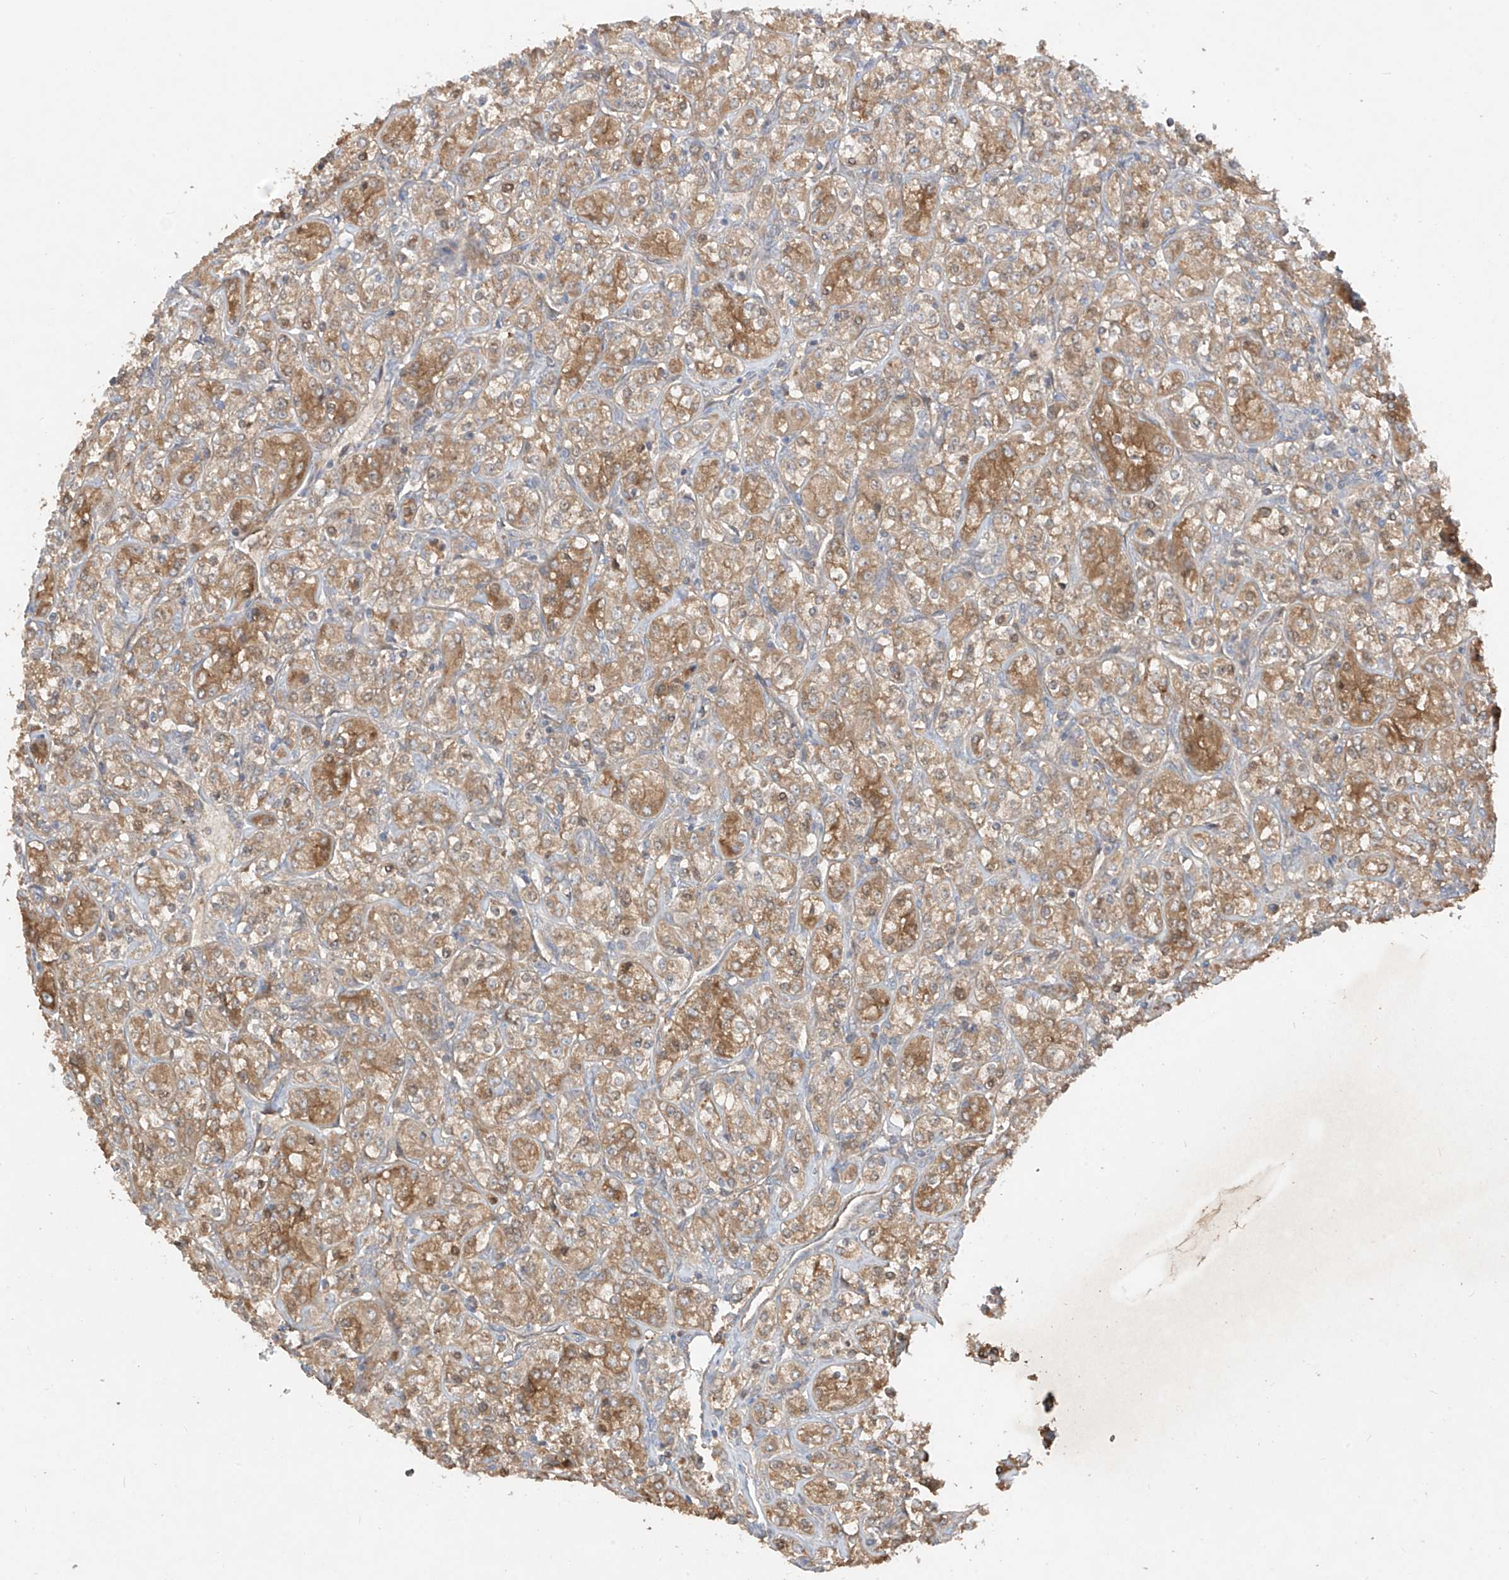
{"staining": {"intensity": "moderate", "quantity": ">75%", "location": "cytoplasmic/membranous"}, "tissue": "renal cancer", "cell_type": "Tumor cells", "image_type": "cancer", "snomed": [{"axis": "morphology", "description": "Adenocarcinoma, NOS"}, {"axis": "topography", "description": "Kidney"}], "caption": "Tumor cells demonstrate moderate cytoplasmic/membranous staining in approximately >75% of cells in renal cancer (adenocarcinoma).", "gene": "CACNA2D4", "patient": {"sex": "male", "age": 77}}